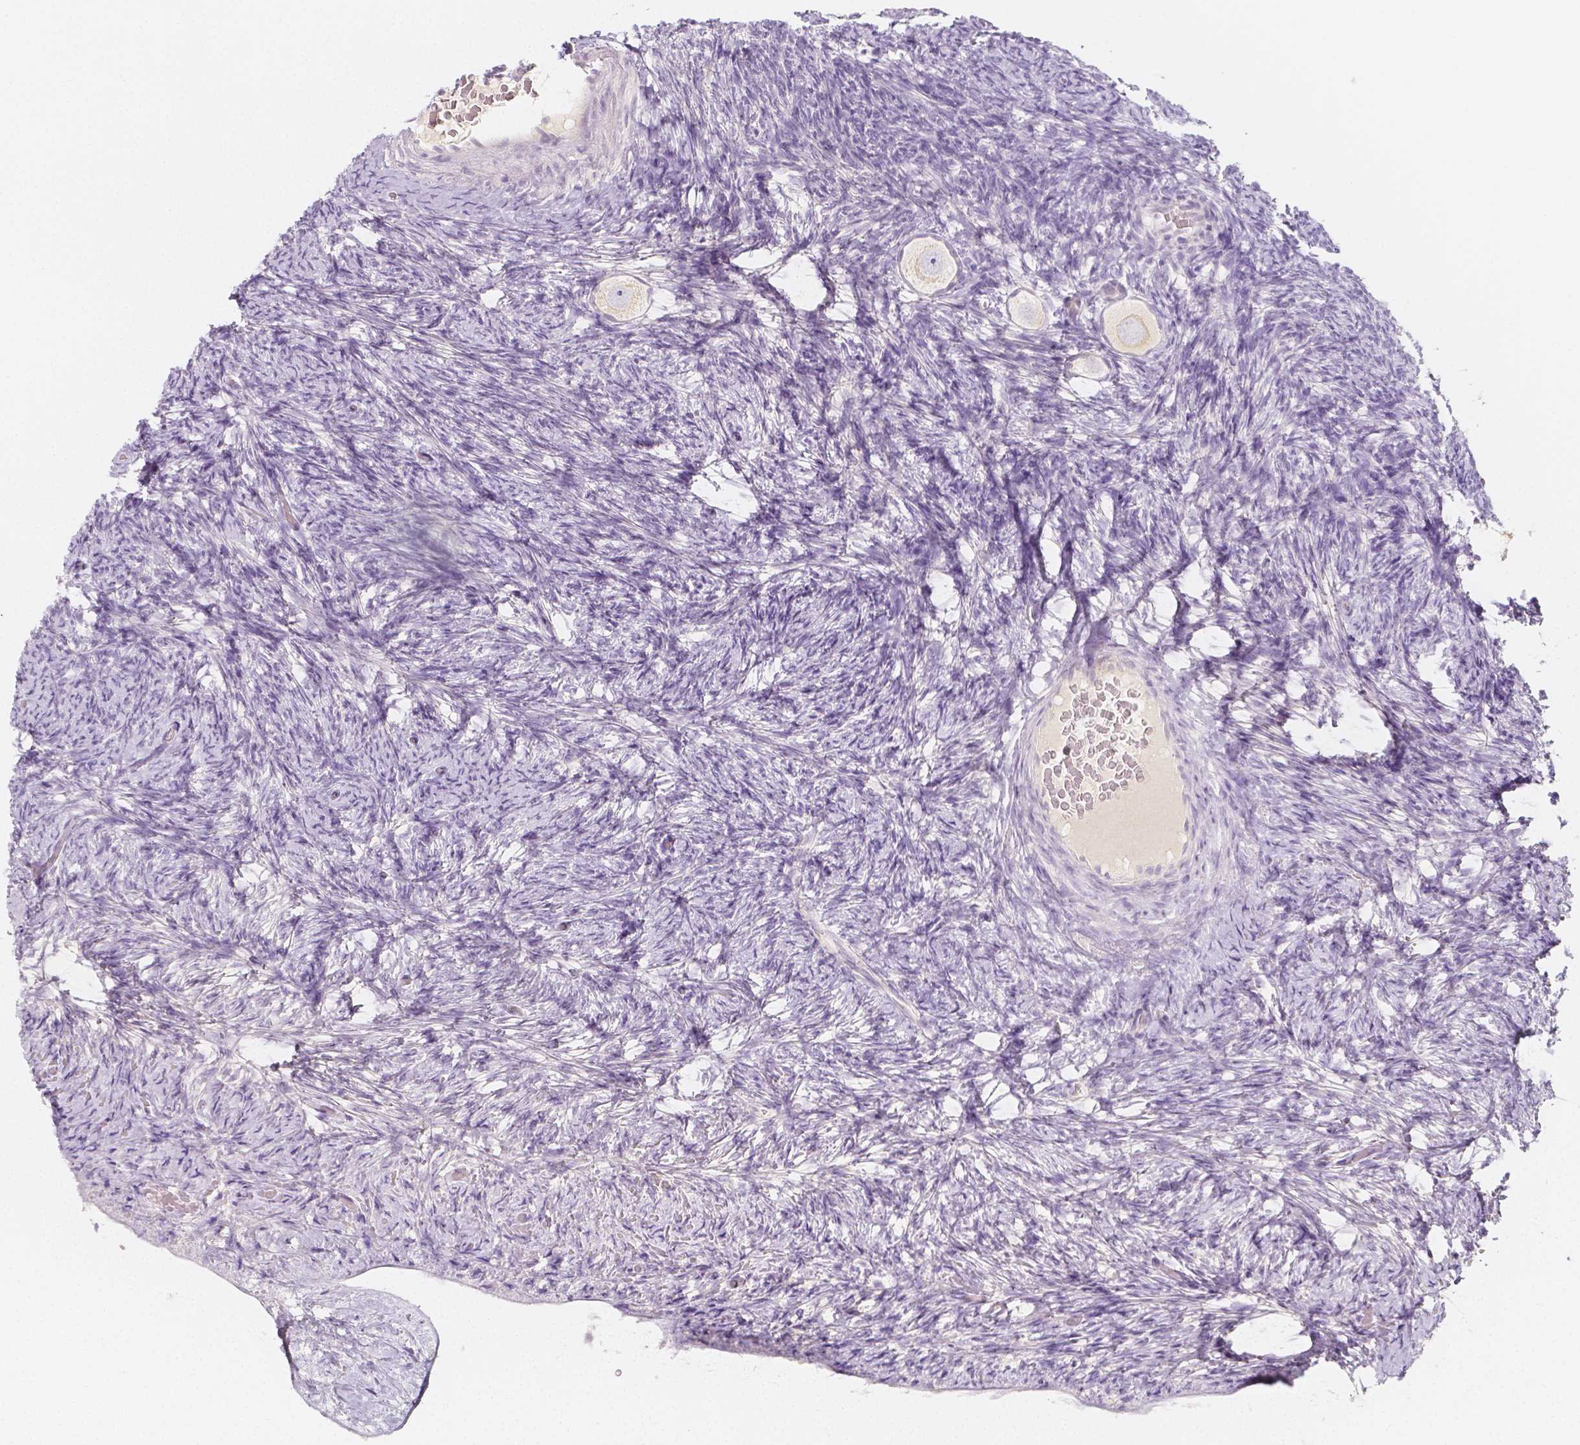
{"staining": {"intensity": "negative", "quantity": "none", "location": "none"}, "tissue": "ovary", "cell_type": "Follicle cells", "image_type": "normal", "snomed": [{"axis": "morphology", "description": "Normal tissue, NOS"}, {"axis": "topography", "description": "Ovary"}], "caption": "IHC micrograph of unremarkable human ovary stained for a protein (brown), which exhibits no positivity in follicle cells.", "gene": "BATF", "patient": {"sex": "female", "age": 34}}